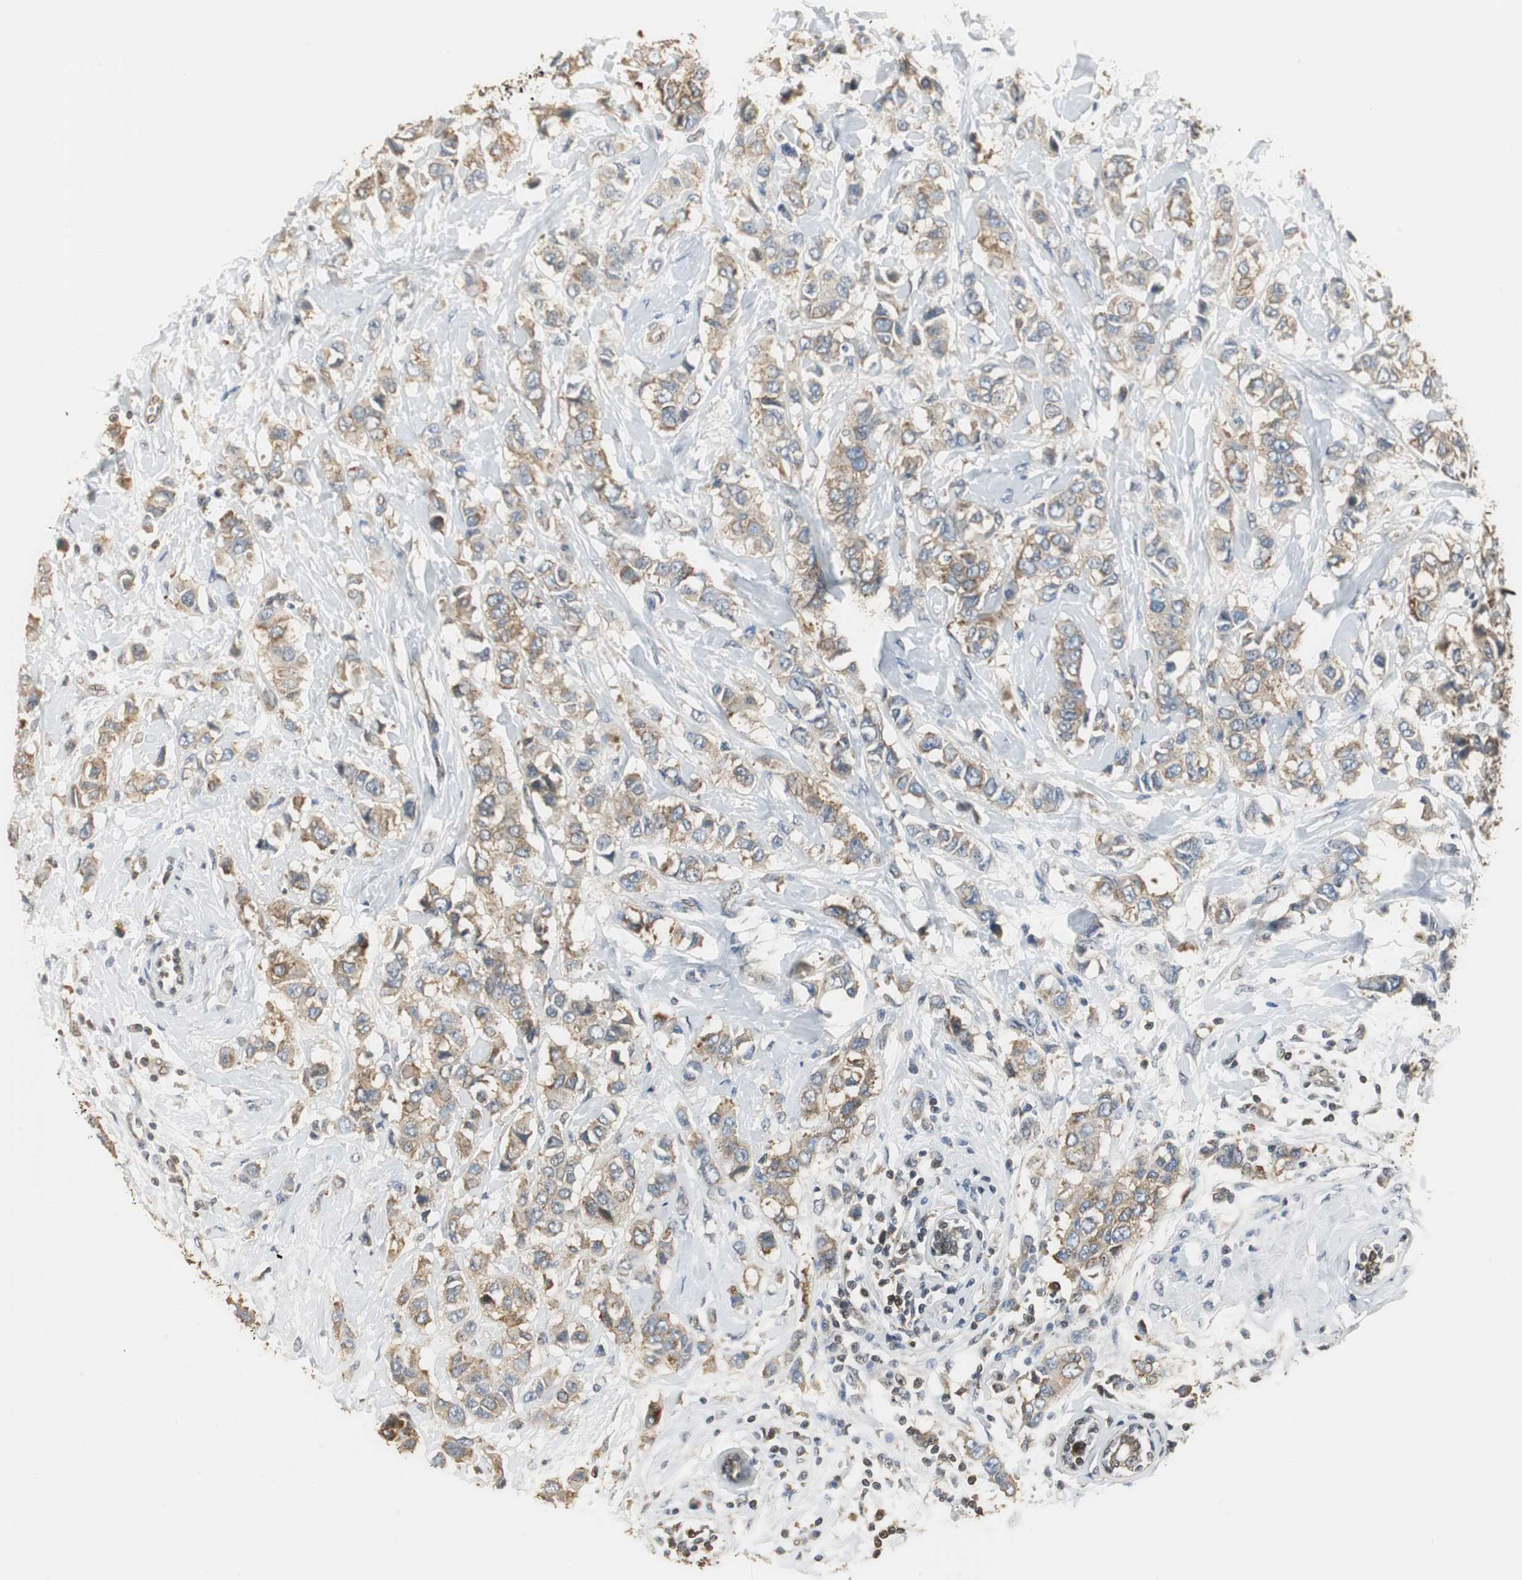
{"staining": {"intensity": "weak", "quantity": ">75%", "location": "cytoplasmic/membranous"}, "tissue": "breast cancer", "cell_type": "Tumor cells", "image_type": "cancer", "snomed": [{"axis": "morphology", "description": "Duct carcinoma"}, {"axis": "topography", "description": "Breast"}], "caption": "A histopathology image showing weak cytoplasmic/membranous positivity in about >75% of tumor cells in breast cancer (intraductal carcinoma), as visualized by brown immunohistochemical staining.", "gene": "CCT5", "patient": {"sex": "female", "age": 50}}